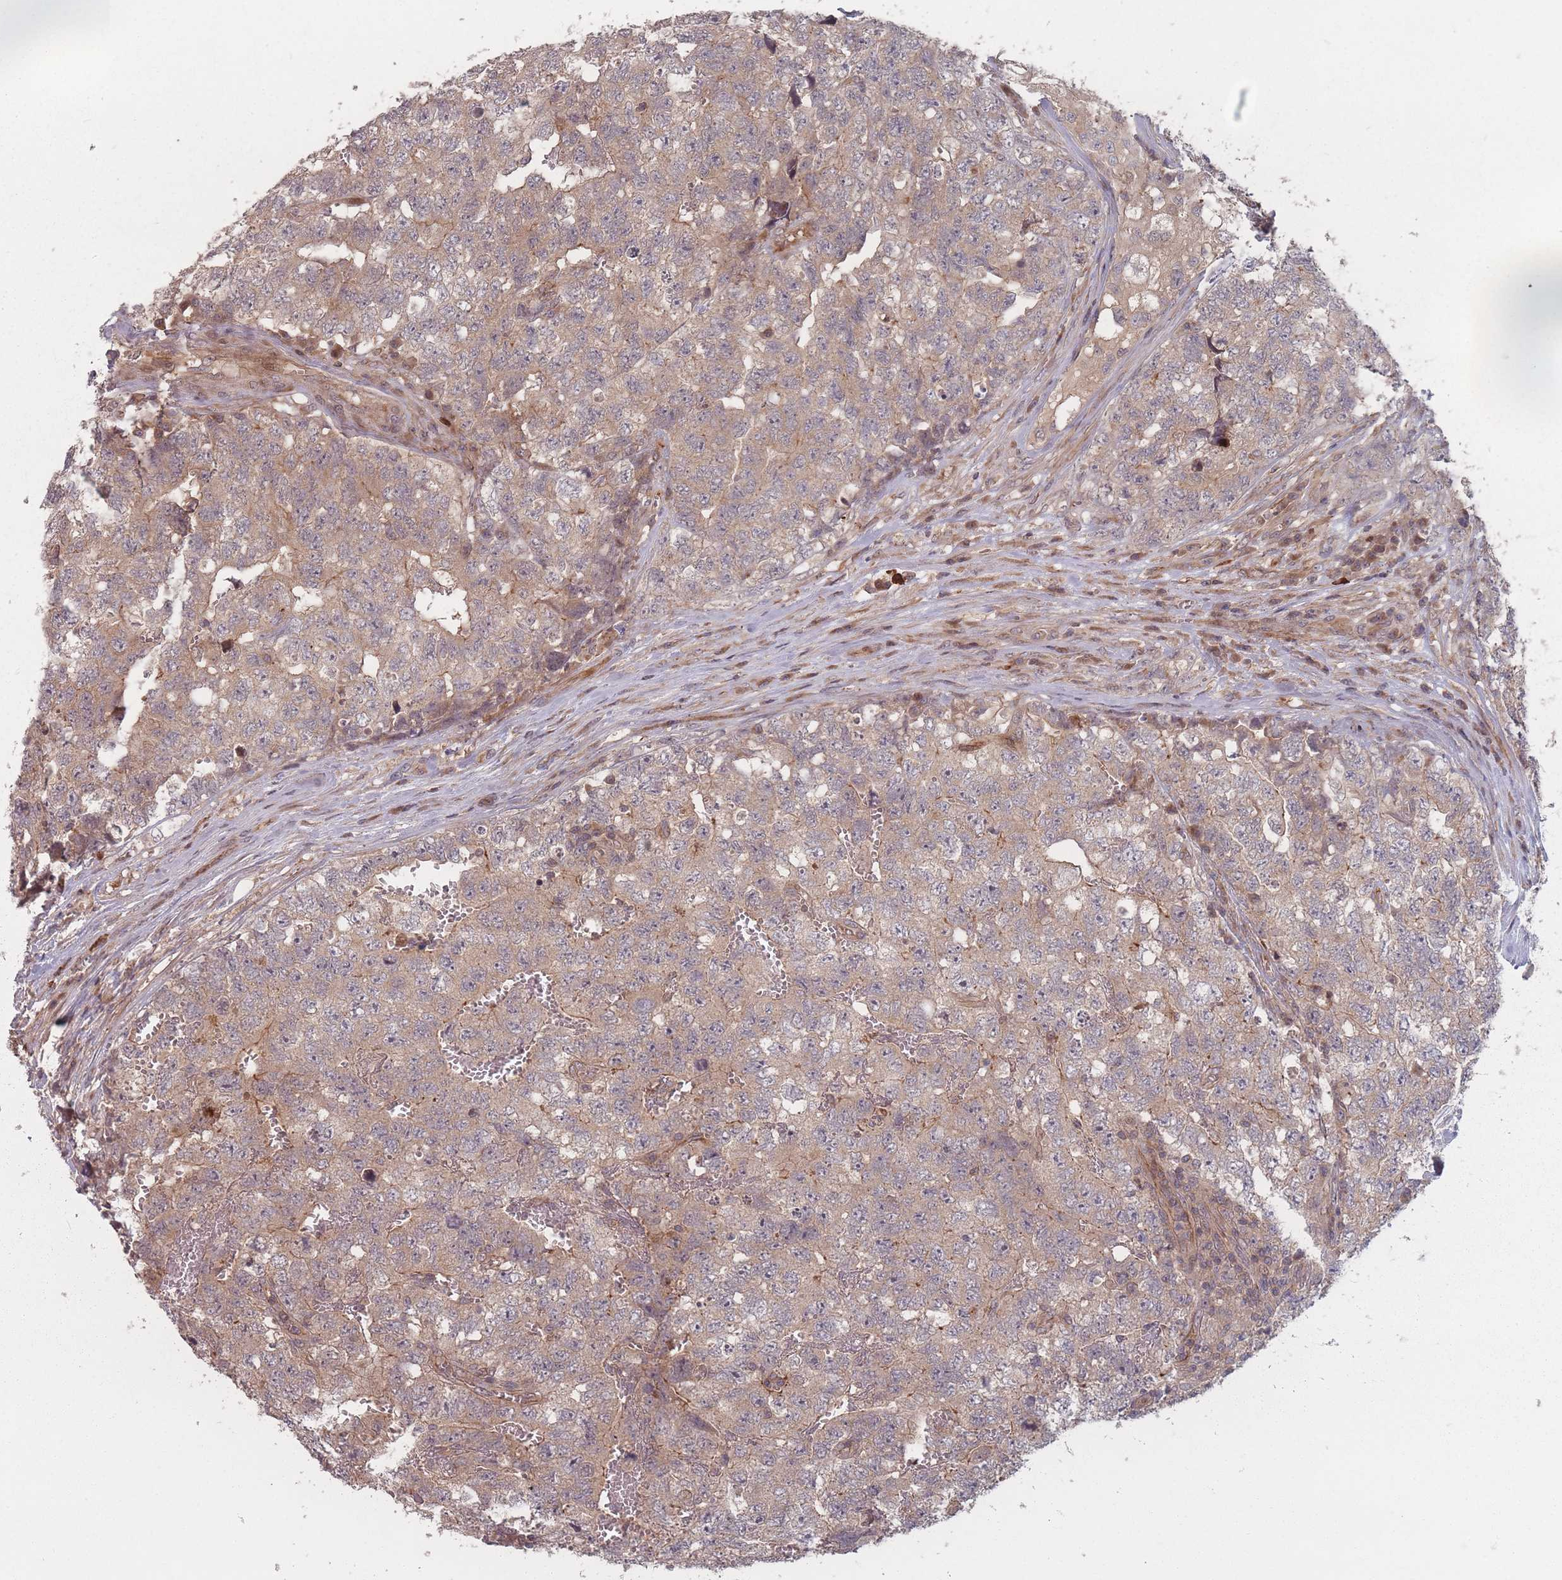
{"staining": {"intensity": "weak", "quantity": ">75%", "location": "cytoplasmic/membranous"}, "tissue": "testis cancer", "cell_type": "Tumor cells", "image_type": "cancer", "snomed": [{"axis": "morphology", "description": "Carcinoma, Embryonal, NOS"}, {"axis": "topography", "description": "Testis"}], "caption": "Protein expression analysis of human testis embryonal carcinoma reveals weak cytoplasmic/membranous staining in about >75% of tumor cells. (DAB (3,3'-diaminobenzidine) = brown stain, brightfield microscopy at high magnification).", "gene": "HAGH", "patient": {"sex": "male", "age": 31}}